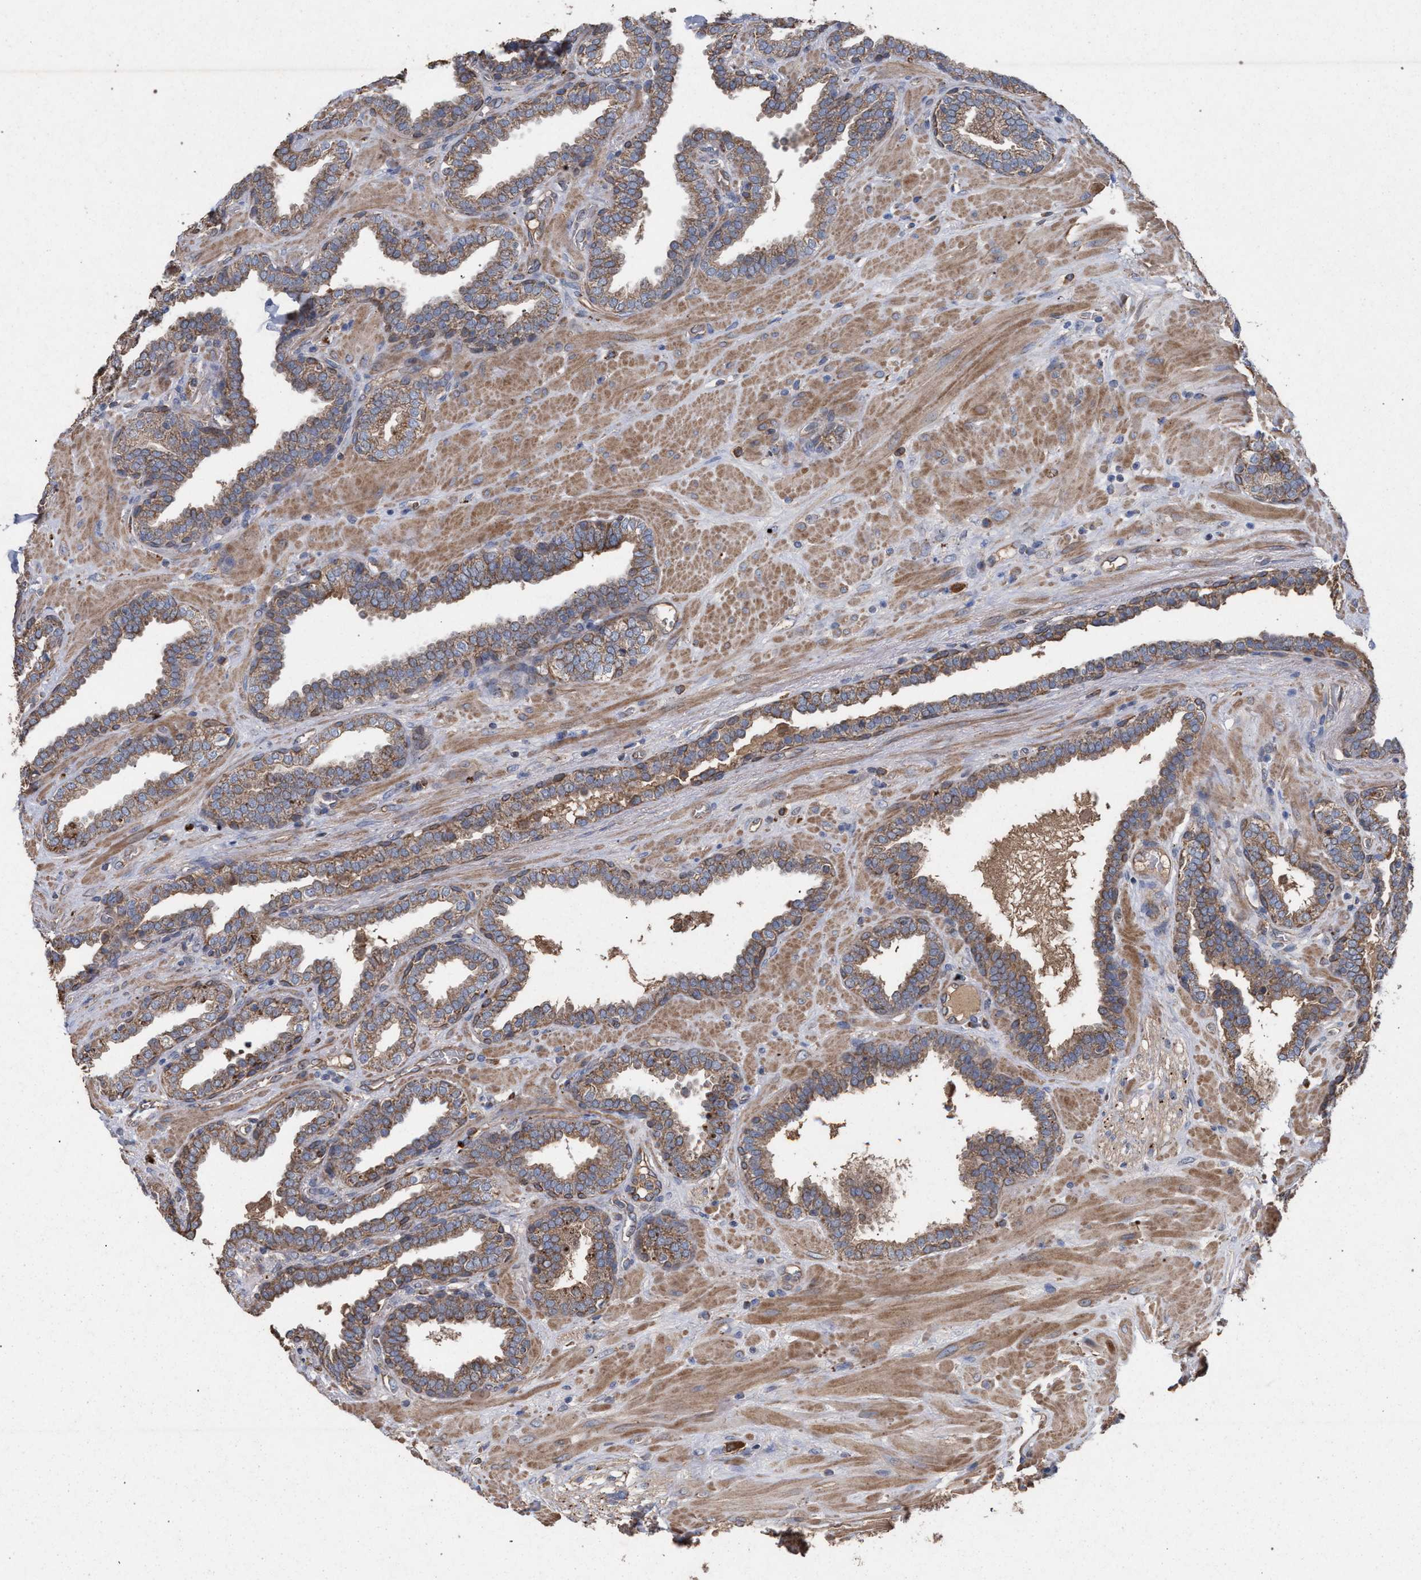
{"staining": {"intensity": "weak", "quantity": ">75%", "location": "cytoplasmic/membranous"}, "tissue": "prostate", "cell_type": "Glandular cells", "image_type": "normal", "snomed": [{"axis": "morphology", "description": "Normal tissue, NOS"}, {"axis": "topography", "description": "Prostate"}], "caption": "Immunohistochemistry histopathology image of unremarkable prostate: prostate stained using immunohistochemistry (IHC) demonstrates low levels of weak protein expression localized specifically in the cytoplasmic/membranous of glandular cells, appearing as a cytoplasmic/membranous brown color.", "gene": "BCL2L12", "patient": {"sex": "male", "age": 51}}